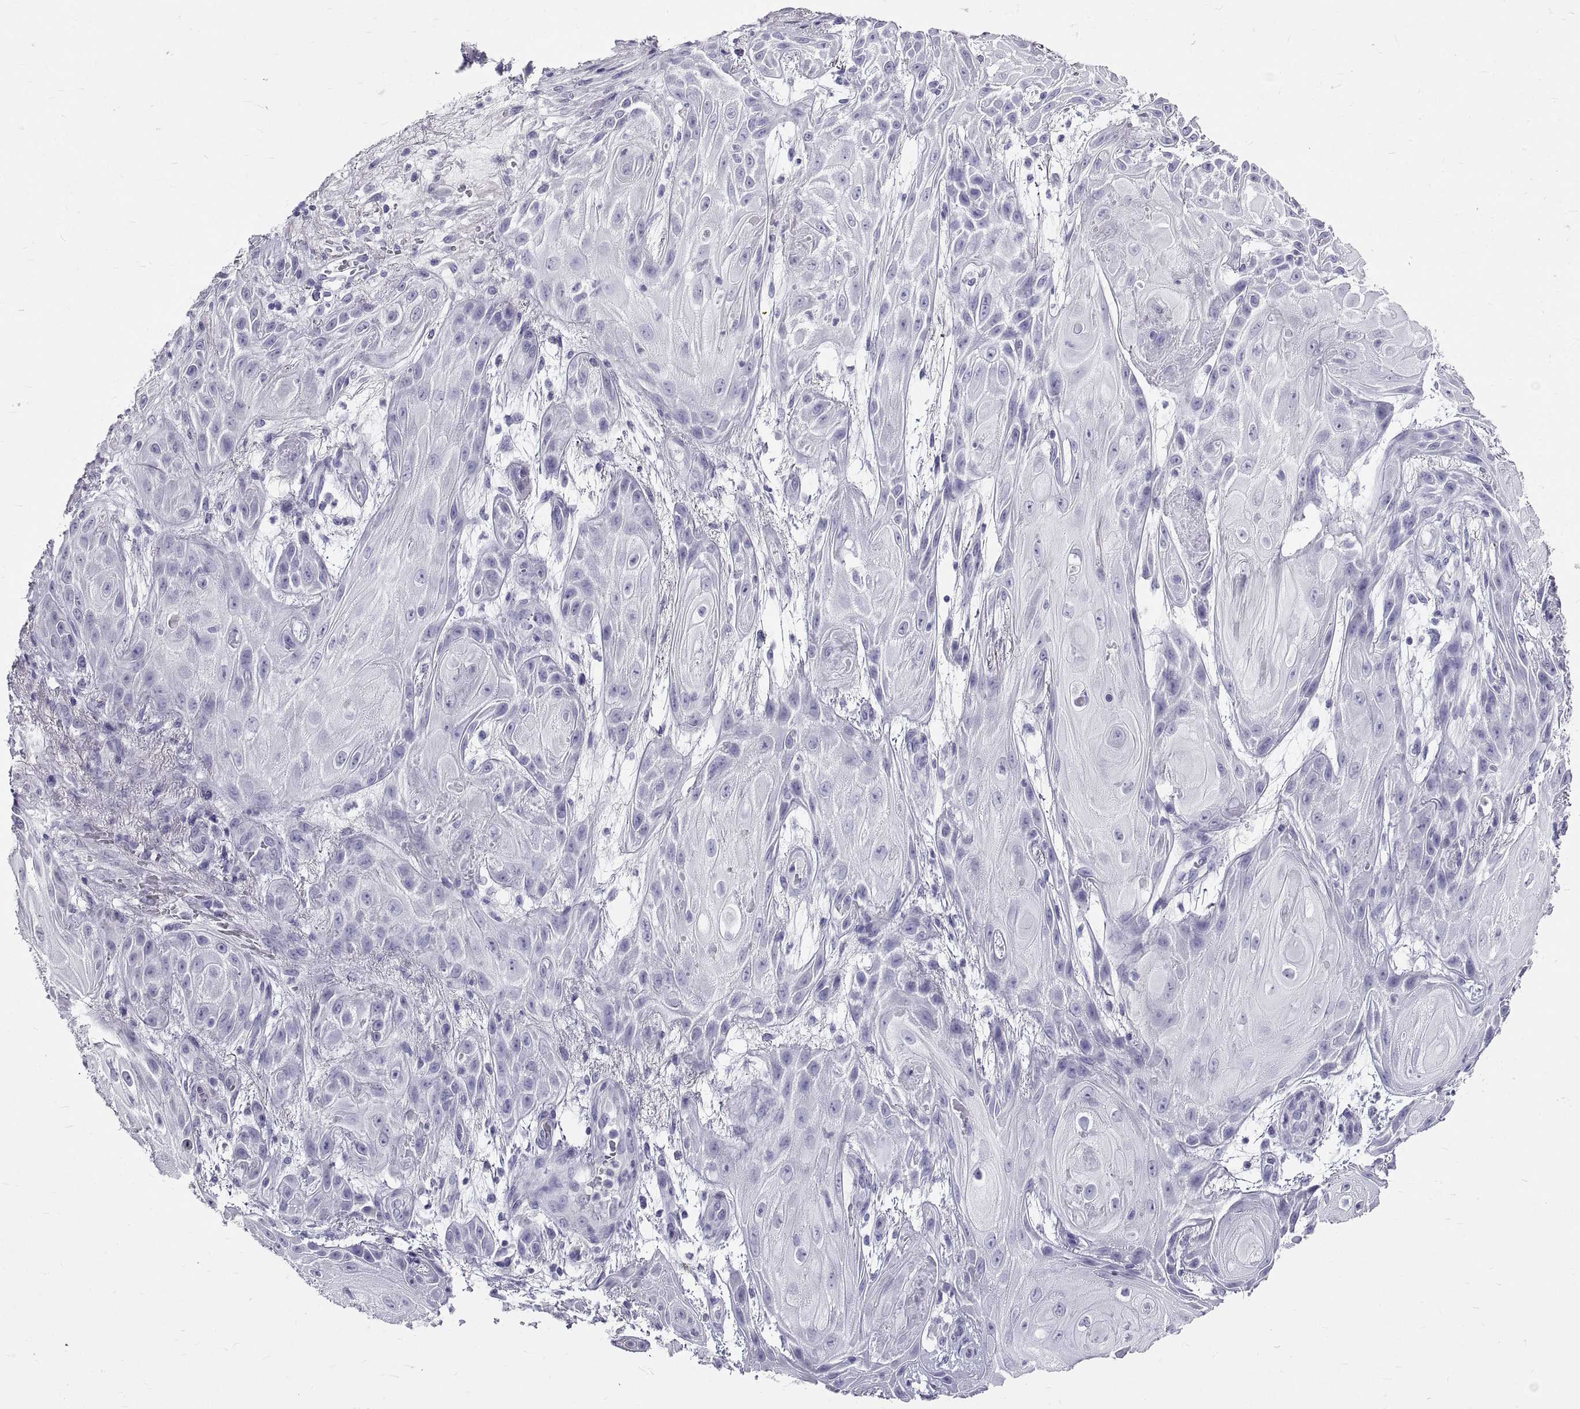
{"staining": {"intensity": "negative", "quantity": "none", "location": "none"}, "tissue": "skin cancer", "cell_type": "Tumor cells", "image_type": "cancer", "snomed": [{"axis": "morphology", "description": "Squamous cell carcinoma, NOS"}, {"axis": "topography", "description": "Skin"}], "caption": "This is an IHC histopathology image of human skin squamous cell carcinoma. There is no positivity in tumor cells.", "gene": "GNG12", "patient": {"sex": "male", "age": 62}}